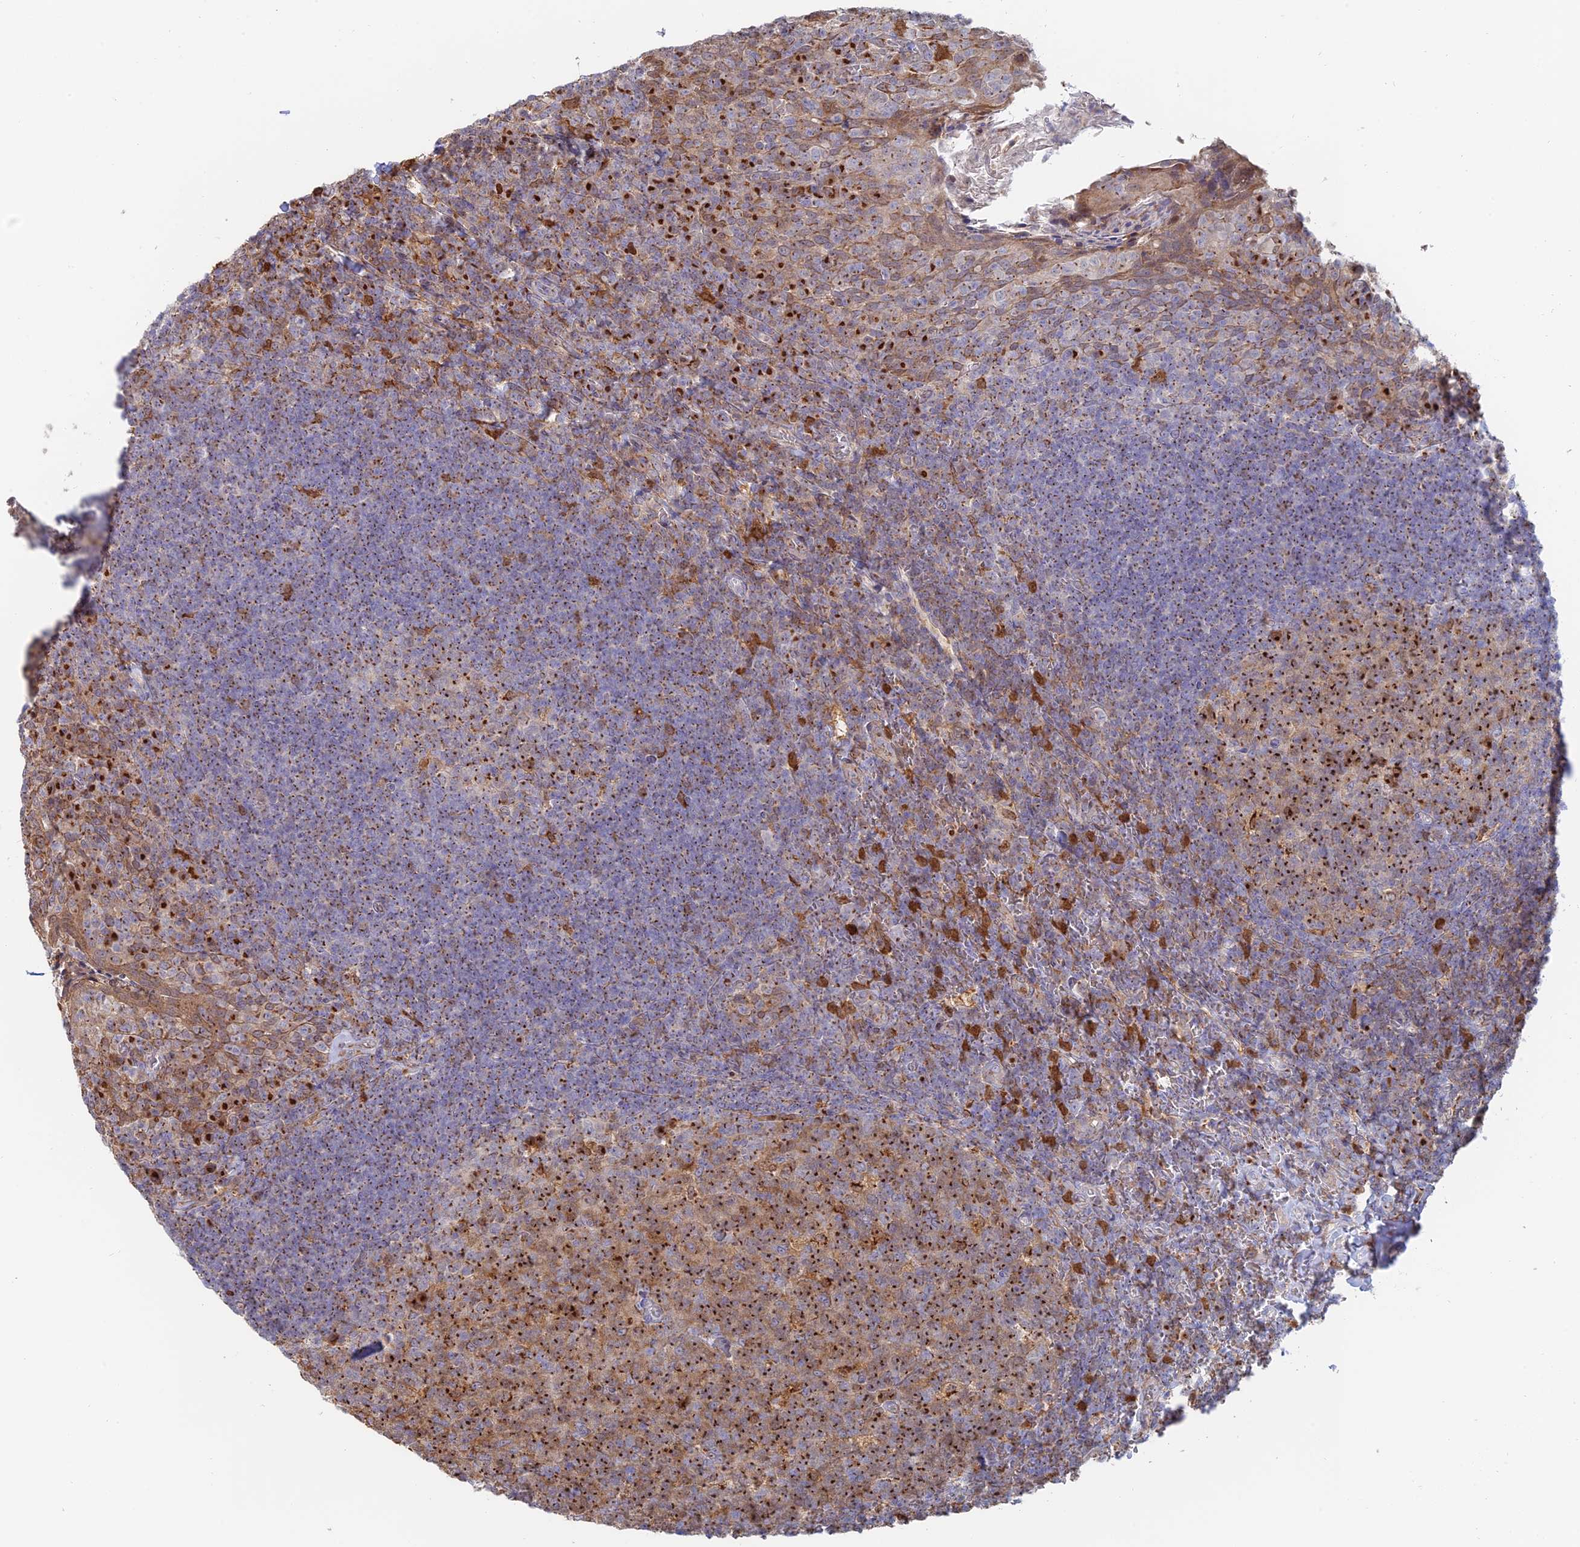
{"staining": {"intensity": "strong", "quantity": "25%-75%", "location": "cytoplasmic/membranous"}, "tissue": "tonsil", "cell_type": "Germinal center cells", "image_type": "normal", "snomed": [{"axis": "morphology", "description": "Normal tissue, NOS"}, {"axis": "topography", "description": "Tonsil"}], "caption": "This is a histology image of IHC staining of normal tonsil, which shows strong staining in the cytoplasmic/membranous of germinal center cells.", "gene": "ENSG00000267561", "patient": {"sex": "female", "age": 10}}